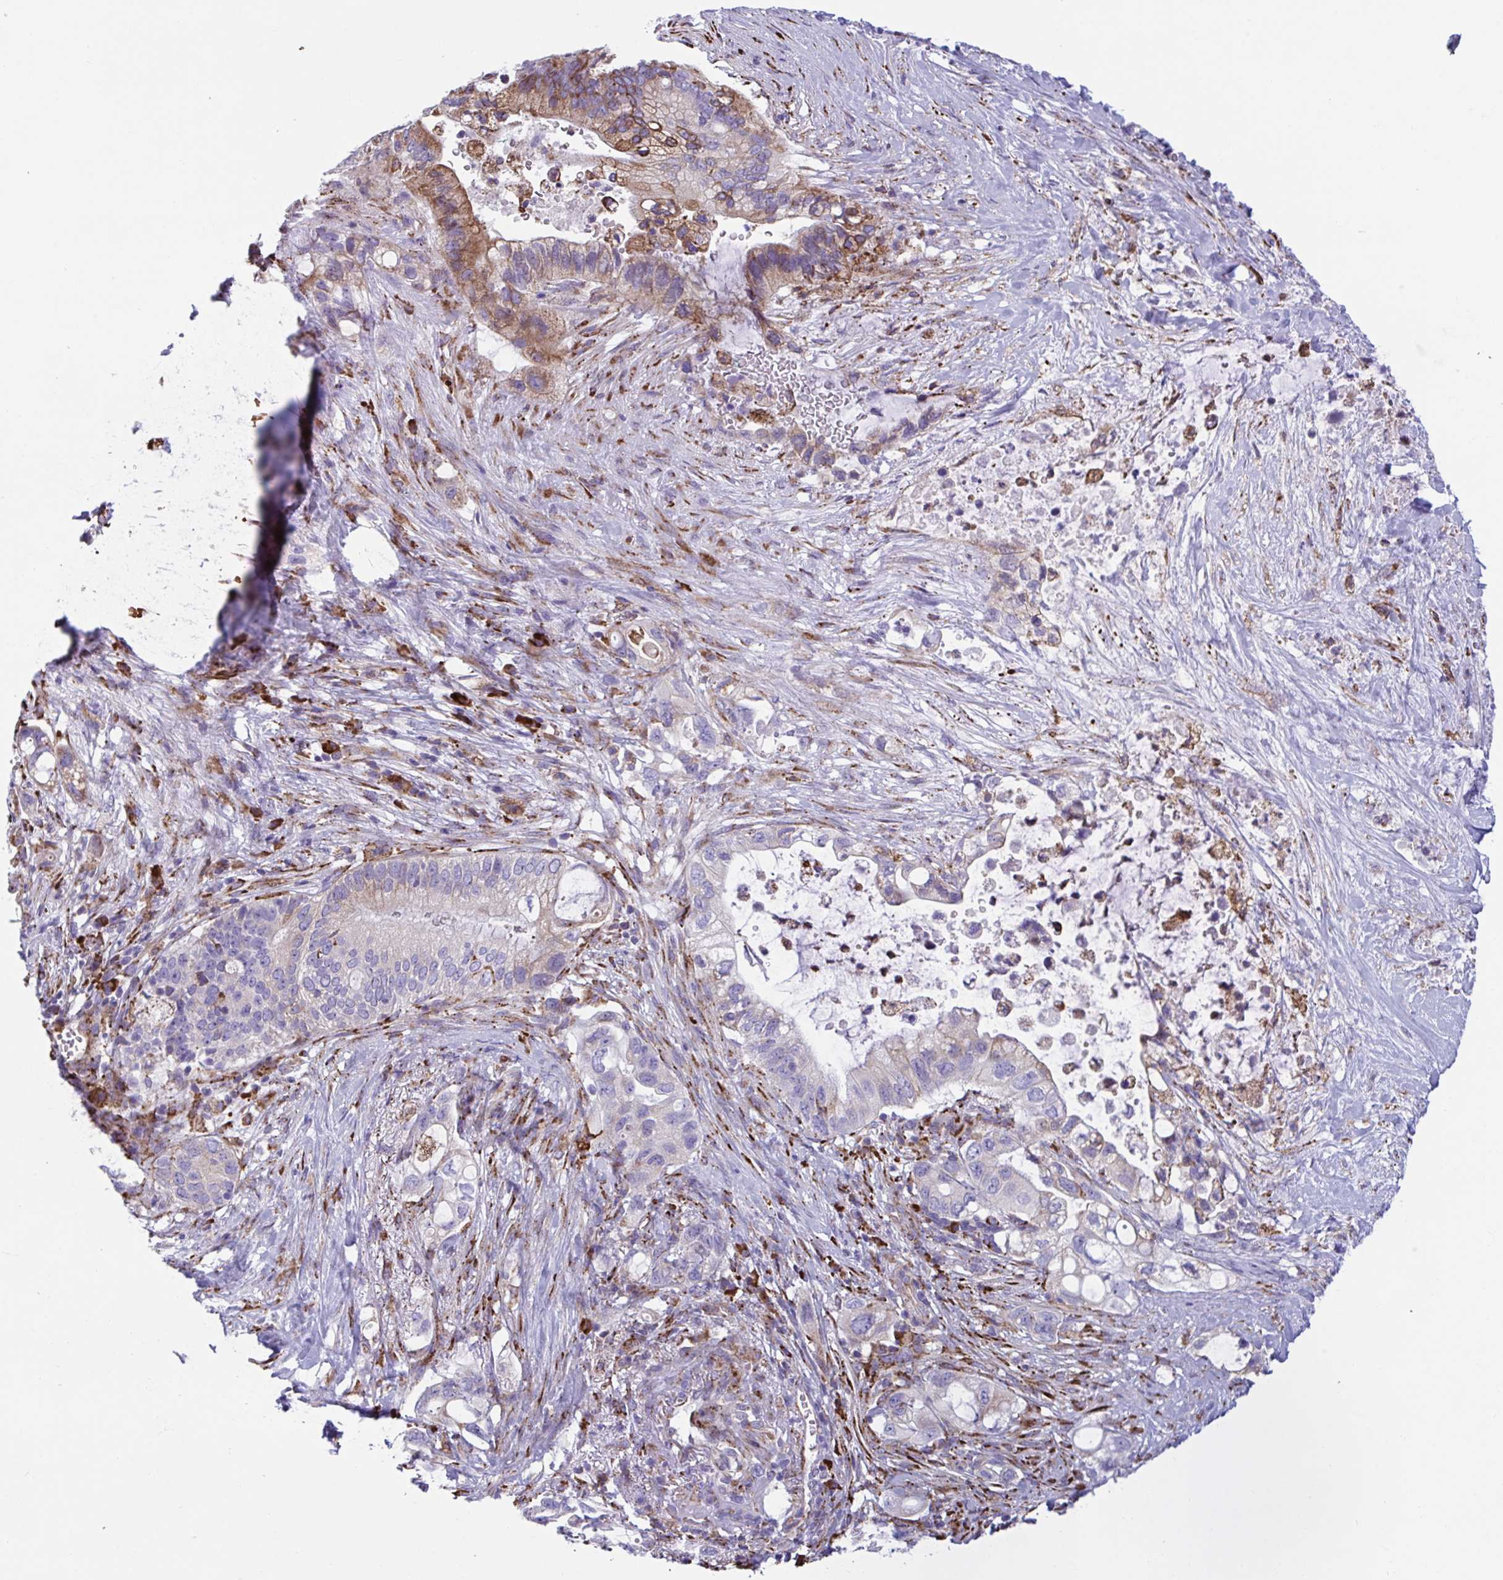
{"staining": {"intensity": "moderate", "quantity": "25%-75%", "location": "cytoplasmic/membranous"}, "tissue": "pancreatic cancer", "cell_type": "Tumor cells", "image_type": "cancer", "snomed": [{"axis": "morphology", "description": "Adenocarcinoma, NOS"}, {"axis": "topography", "description": "Pancreas"}], "caption": "Pancreatic cancer stained with immunohistochemistry (IHC) shows moderate cytoplasmic/membranous positivity in approximately 25%-75% of tumor cells.", "gene": "PEAK3", "patient": {"sex": "female", "age": 72}}